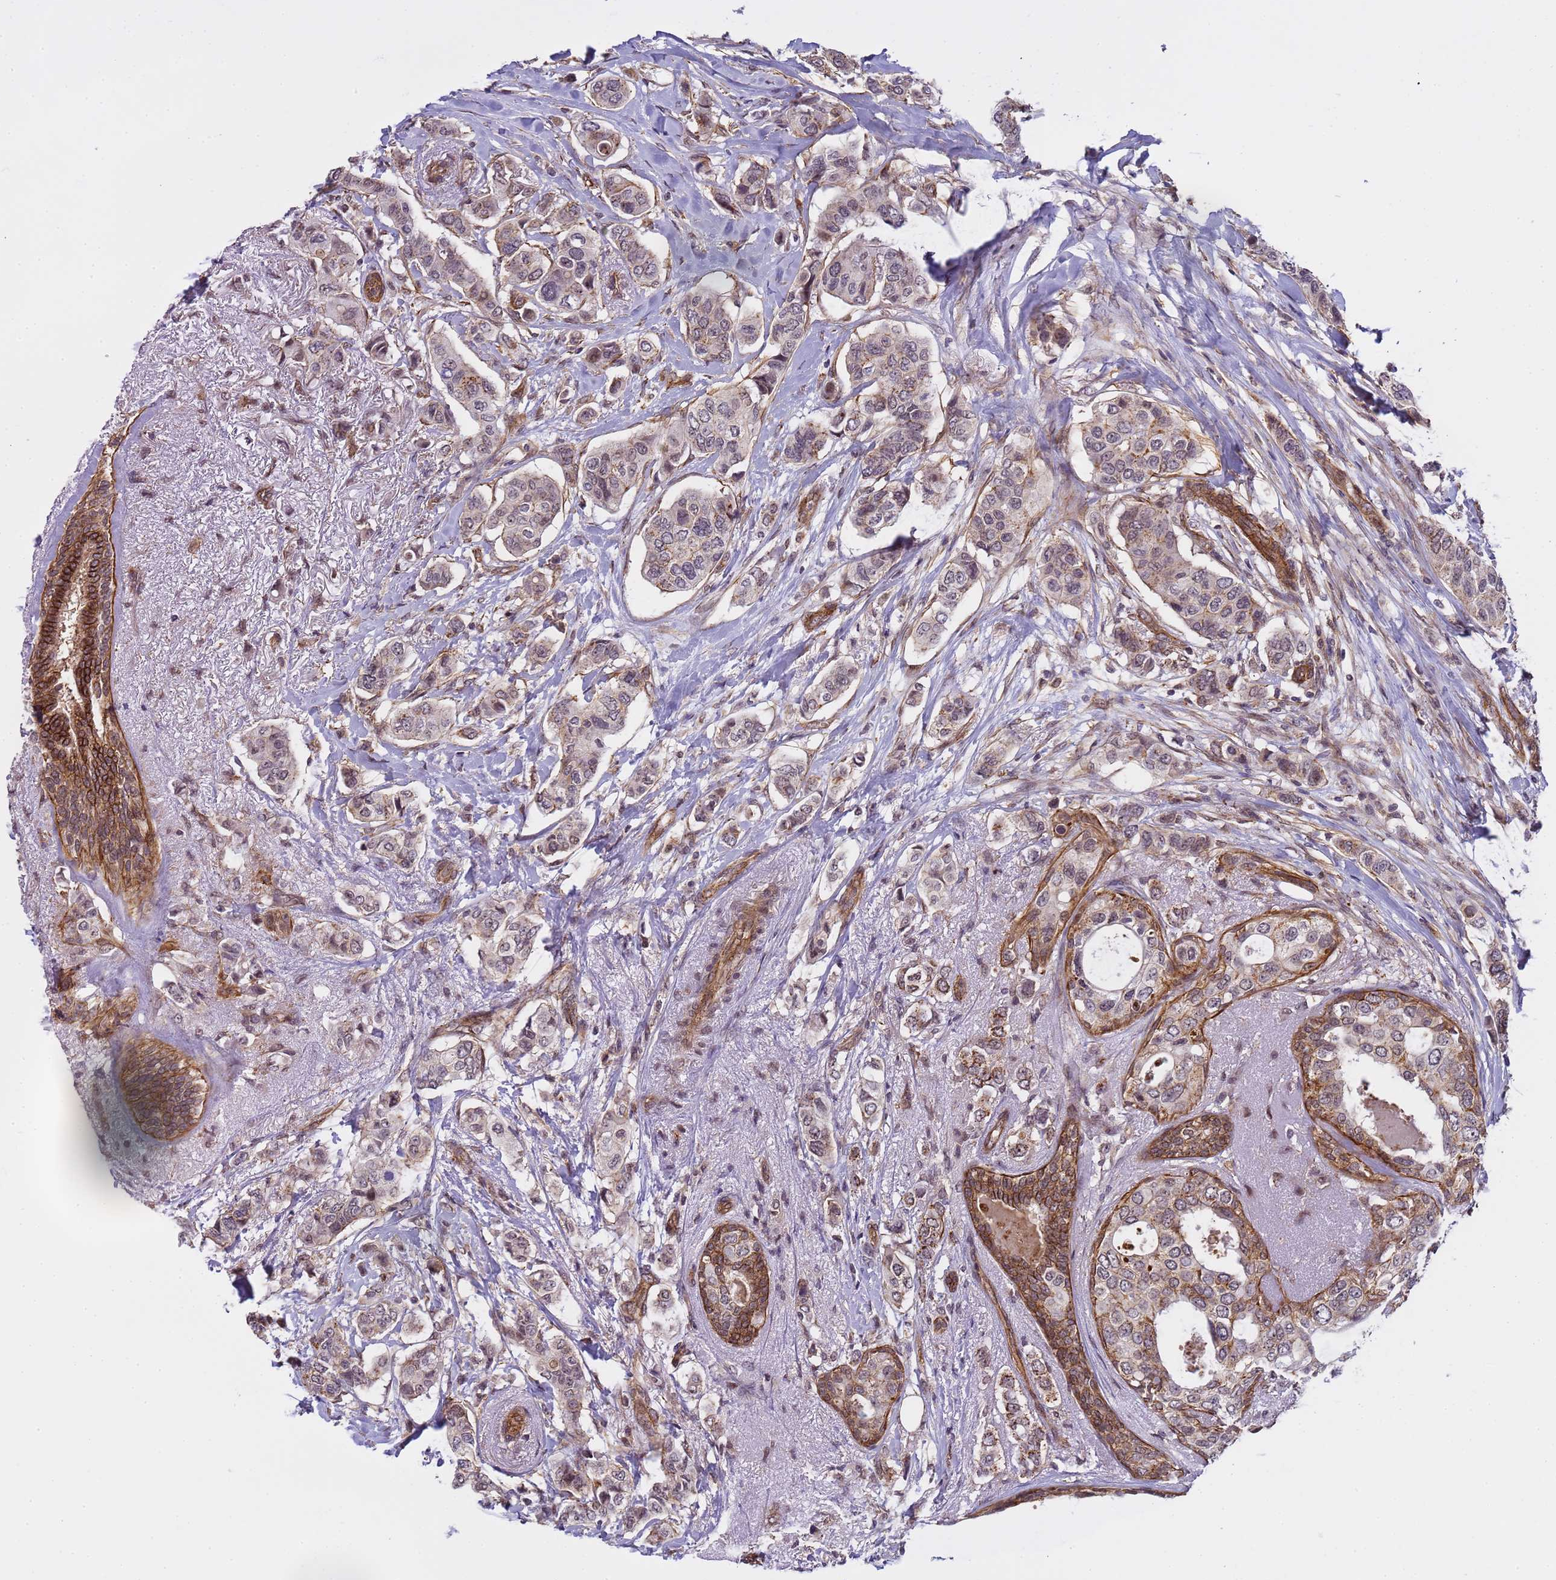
{"staining": {"intensity": "weak", "quantity": "25%-75%", "location": "cytoplasmic/membranous,nuclear"}, "tissue": "breast cancer", "cell_type": "Tumor cells", "image_type": "cancer", "snomed": [{"axis": "morphology", "description": "Lobular carcinoma"}, {"axis": "topography", "description": "Breast"}], "caption": "Immunohistochemical staining of human lobular carcinoma (breast) exhibits weak cytoplasmic/membranous and nuclear protein positivity in about 25%-75% of tumor cells. (Brightfield microscopy of DAB IHC at high magnification).", "gene": "EMC2", "patient": {"sex": "female", "age": 51}}